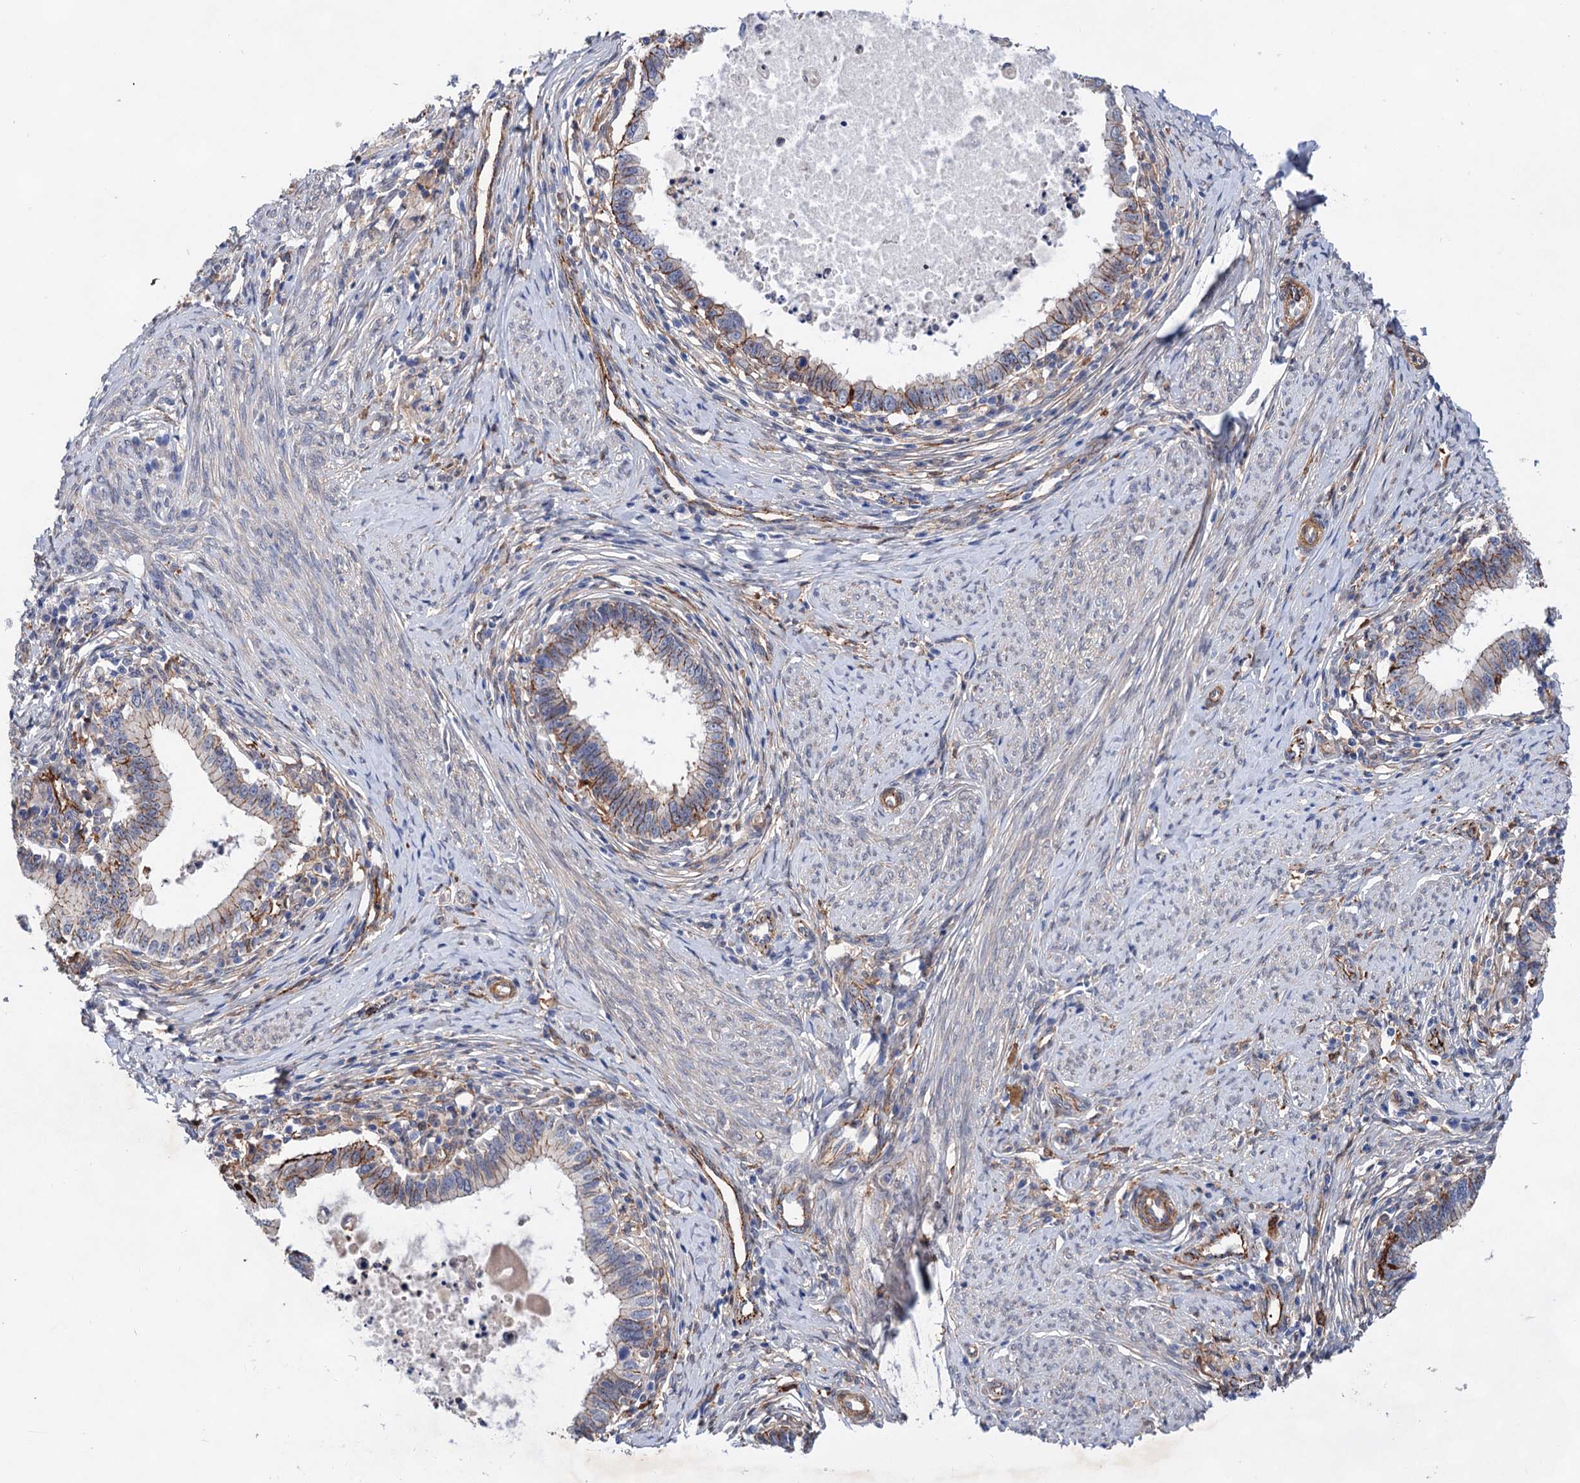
{"staining": {"intensity": "moderate", "quantity": "25%-75%", "location": "cytoplasmic/membranous"}, "tissue": "cervical cancer", "cell_type": "Tumor cells", "image_type": "cancer", "snomed": [{"axis": "morphology", "description": "Adenocarcinoma, NOS"}, {"axis": "topography", "description": "Cervix"}], "caption": "Protein analysis of cervical cancer tissue displays moderate cytoplasmic/membranous expression in approximately 25%-75% of tumor cells. (DAB (3,3'-diaminobenzidine) IHC with brightfield microscopy, high magnification).", "gene": "TMTC3", "patient": {"sex": "female", "age": 36}}